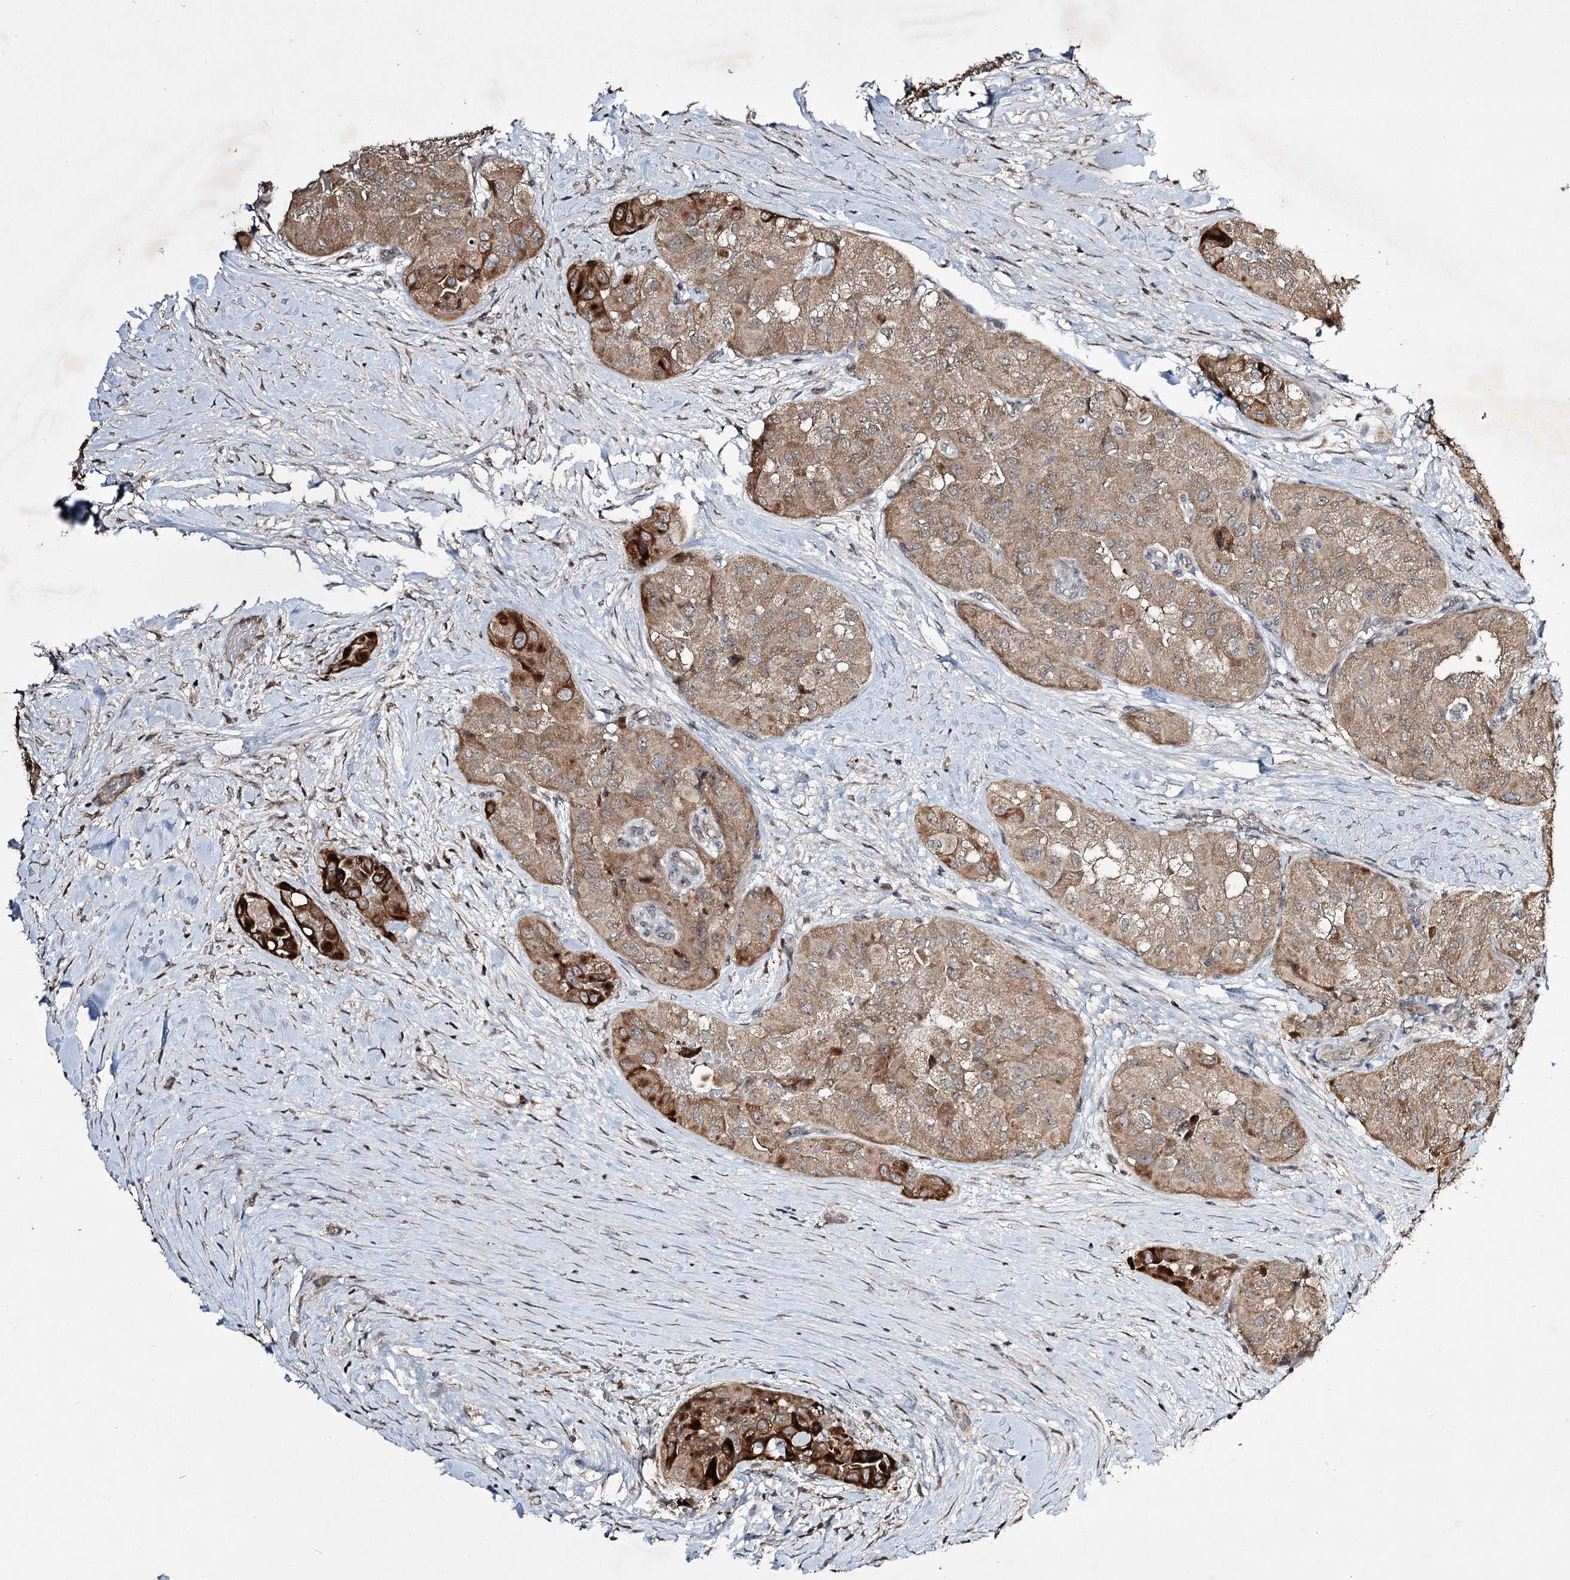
{"staining": {"intensity": "moderate", "quantity": ">75%", "location": "cytoplasmic/membranous"}, "tissue": "thyroid cancer", "cell_type": "Tumor cells", "image_type": "cancer", "snomed": [{"axis": "morphology", "description": "Papillary adenocarcinoma, NOS"}, {"axis": "topography", "description": "Thyroid gland"}], "caption": "Human thyroid cancer (papillary adenocarcinoma) stained for a protein (brown) displays moderate cytoplasmic/membranous positive staining in about >75% of tumor cells.", "gene": "CPNE8", "patient": {"sex": "female", "age": 59}}